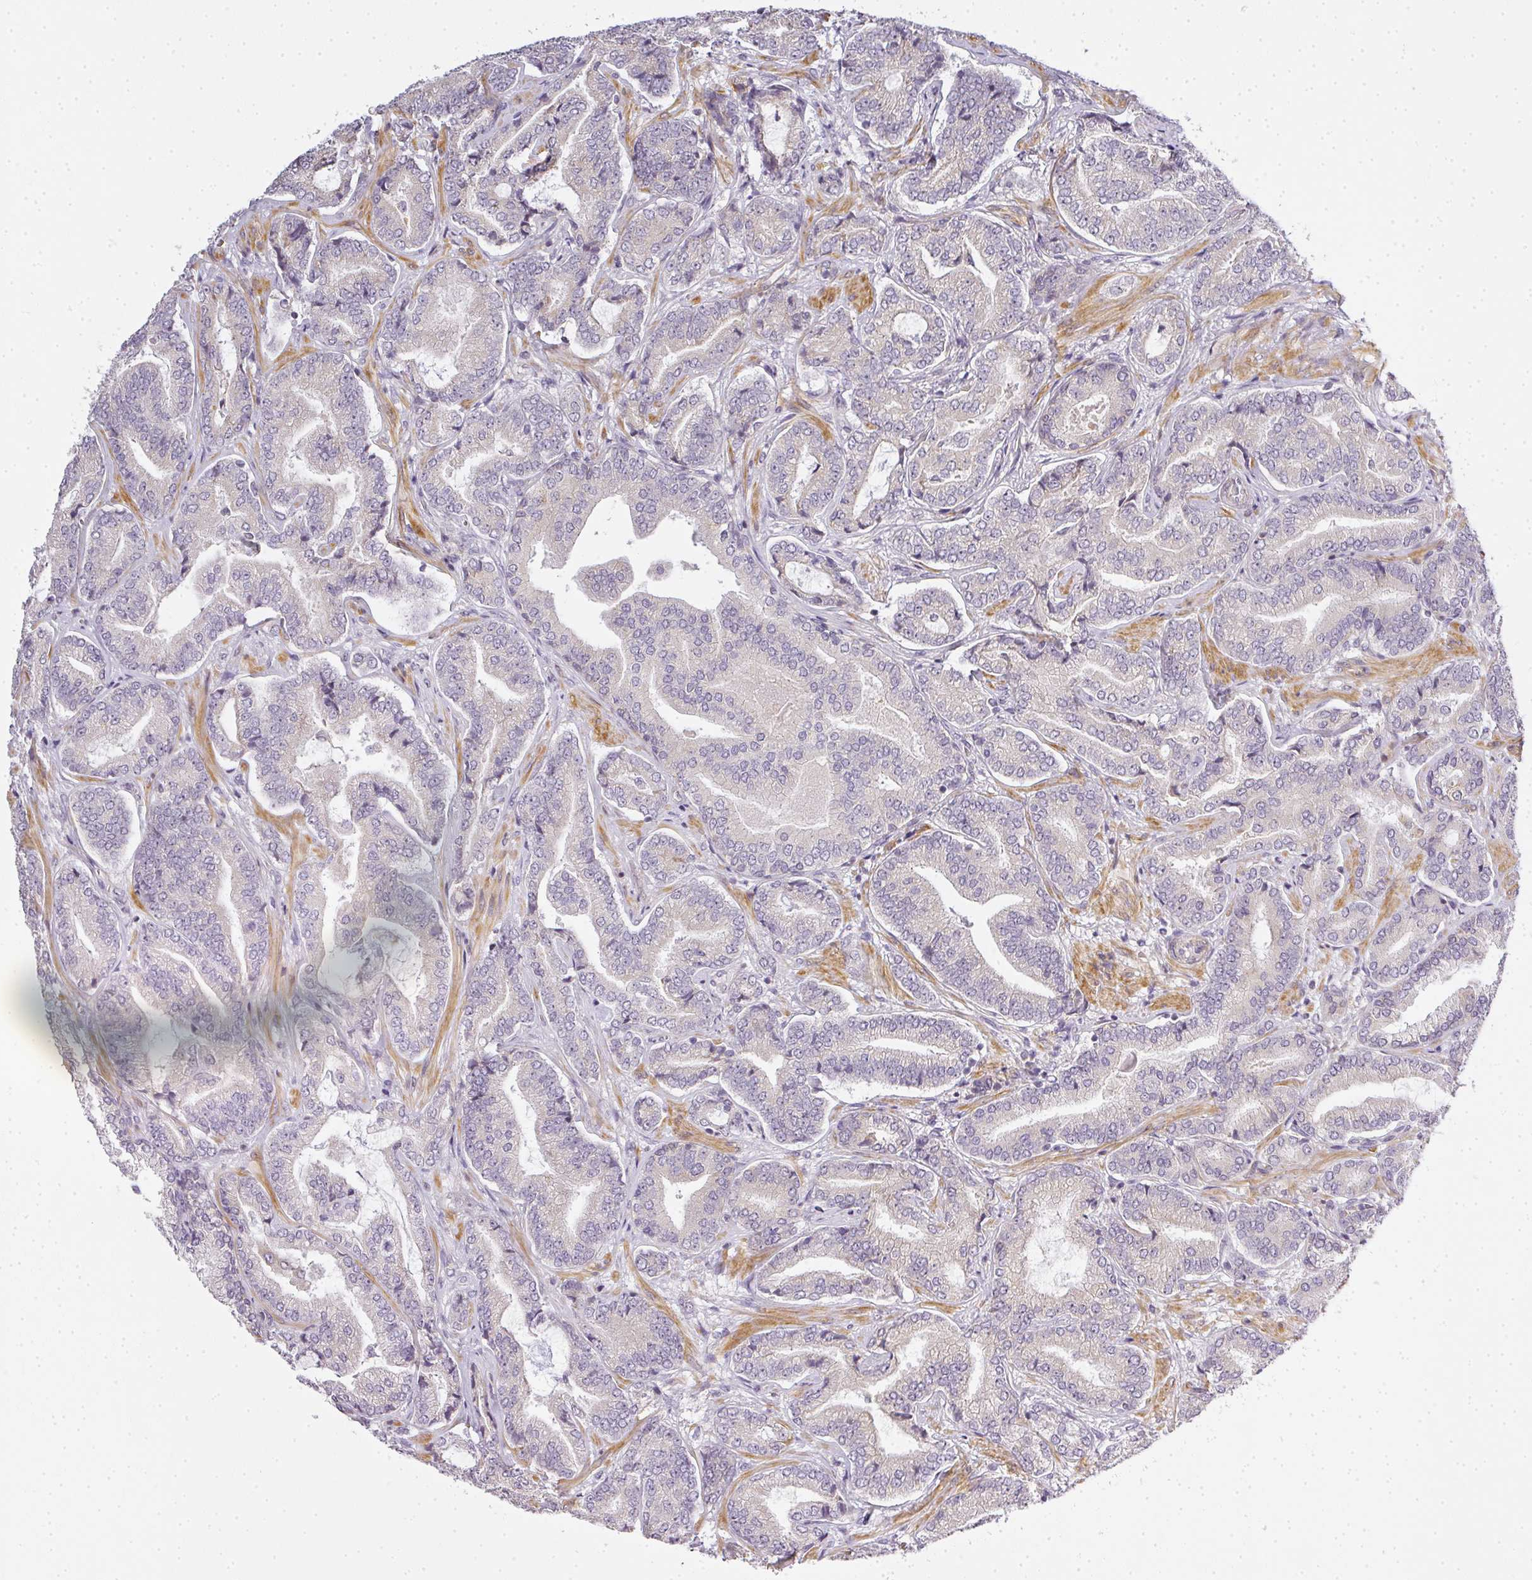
{"staining": {"intensity": "negative", "quantity": "none", "location": "none"}, "tissue": "prostate cancer", "cell_type": "Tumor cells", "image_type": "cancer", "snomed": [{"axis": "morphology", "description": "Adenocarcinoma, Low grade"}, {"axis": "topography", "description": "Prostate and seminal vesicle, NOS"}], "caption": "The micrograph displays no significant staining in tumor cells of prostate cancer.", "gene": "MED19", "patient": {"sex": "male", "age": 61}}